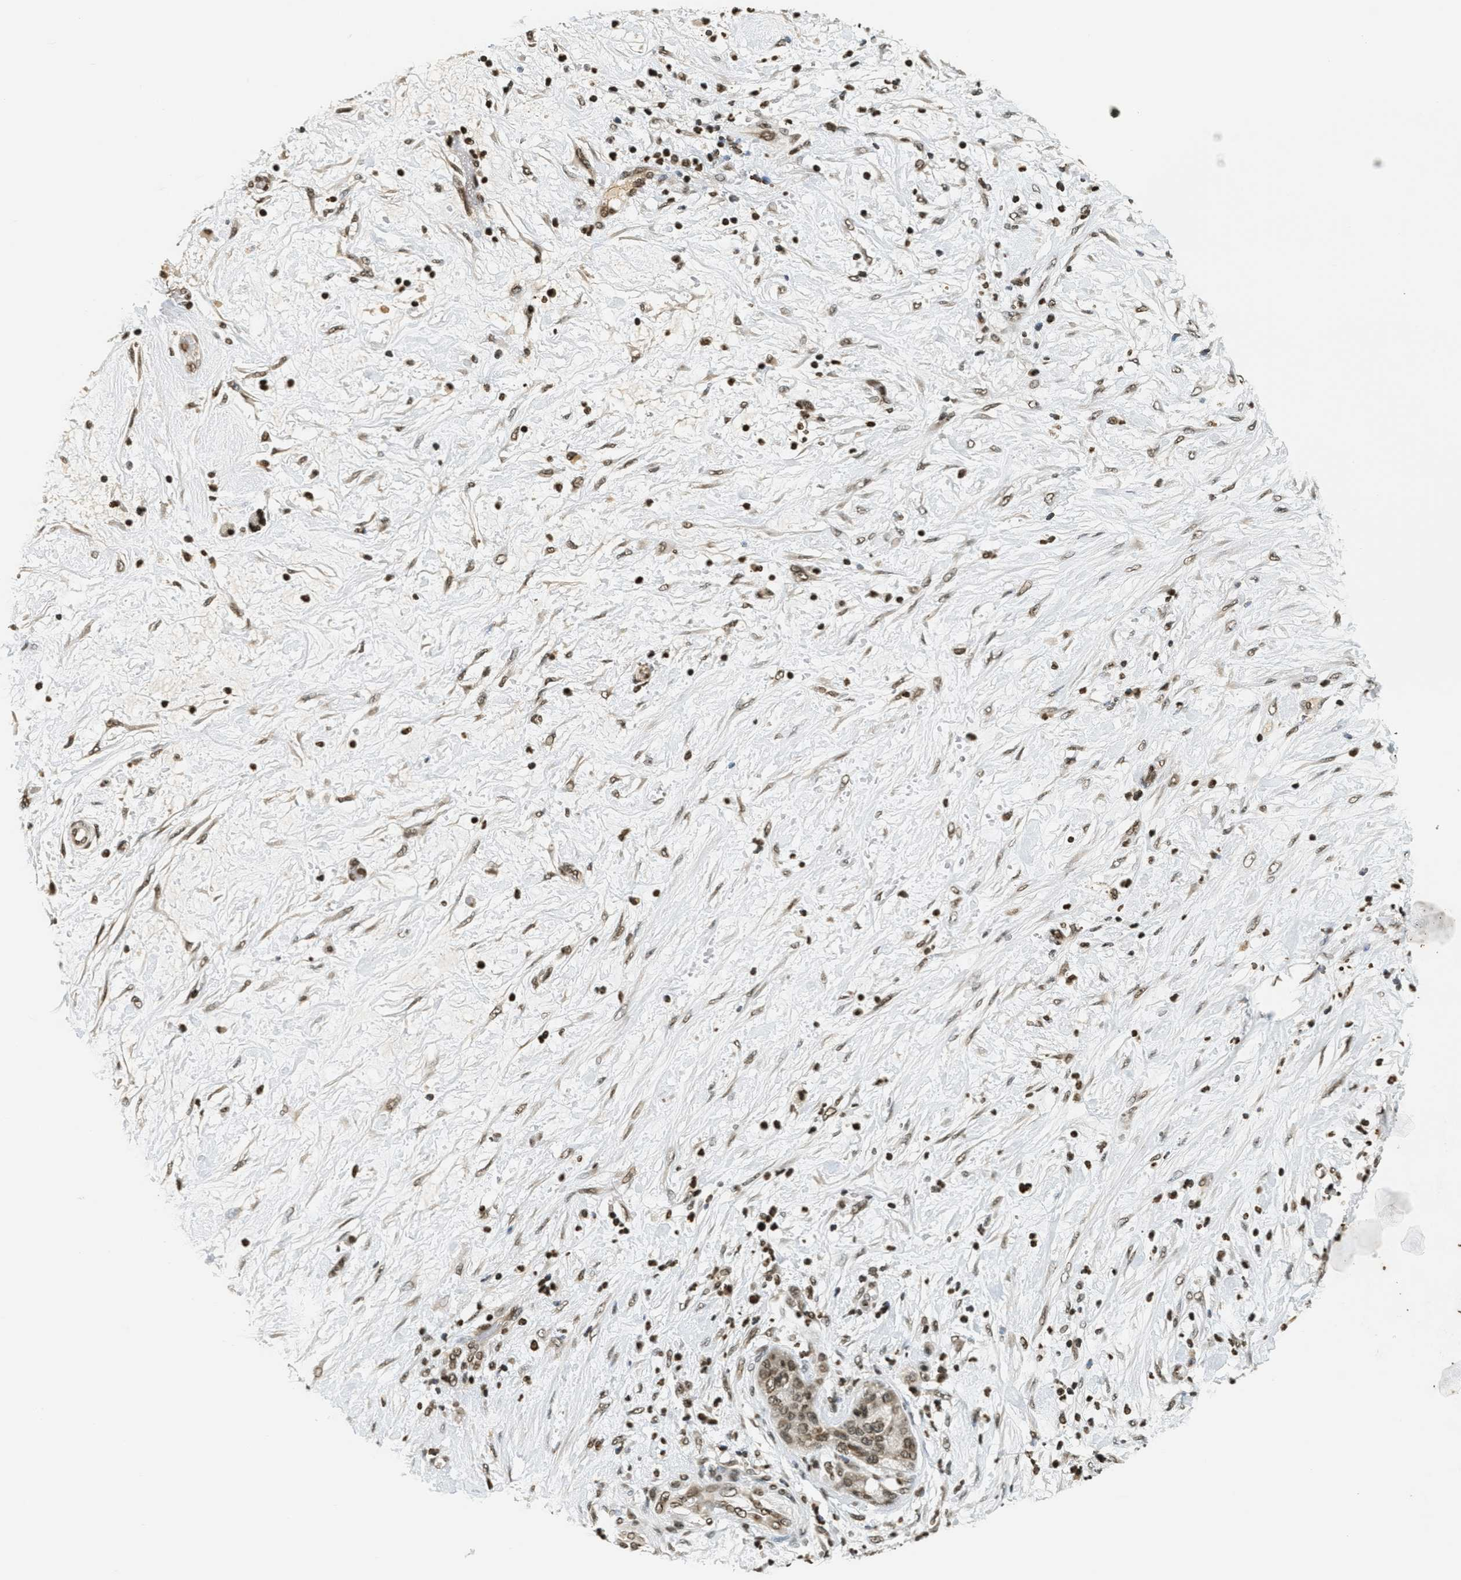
{"staining": {"intensity": "moderate", "quantity": ">75%", "location": "nuclear"}, "tissue": "pancreatic cancer", "cell_type": "Tumor cells", "image_type": "cancer", "snomed": [{"axis": "morphology", "description": "Adenocarcinoma, NOS"}, {"axis": "topography", "description": "Pancreas"}], "caption": "Tumor cells demonstrate medium levels of moderate nuclear expression in approximately >75% of cells in pancreatic cancer (adenocarcinoma).", "gene": "LDB2", "patient": {"sex": "female", "age": 78}}